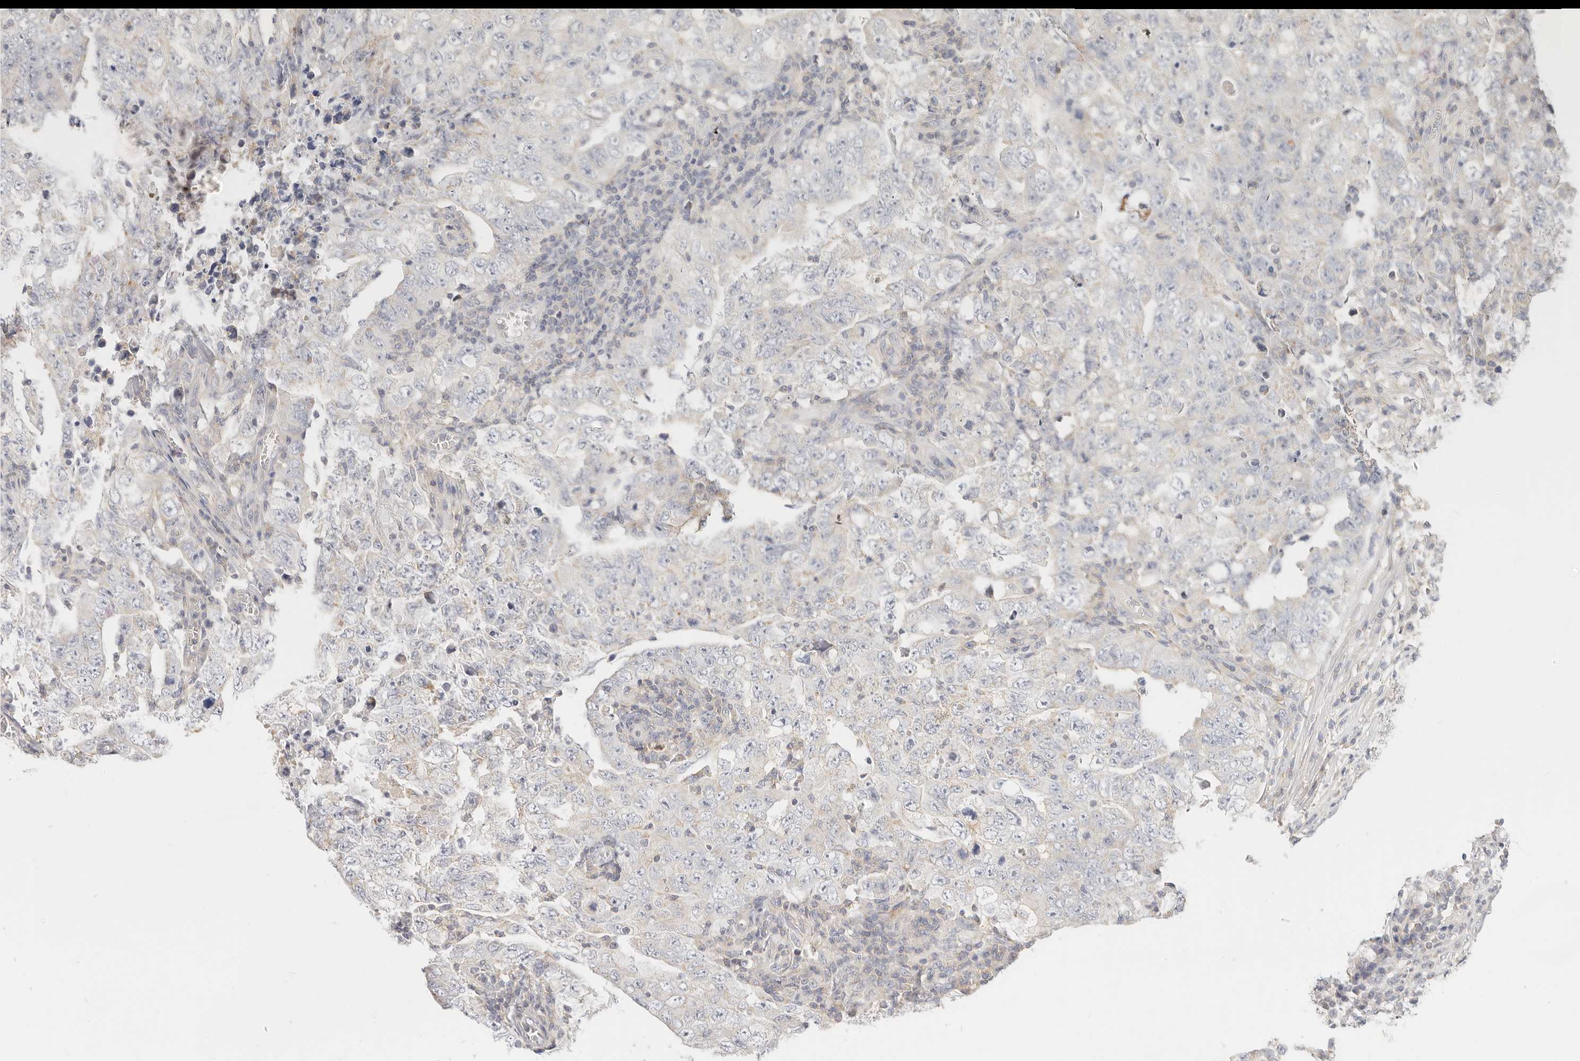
{"staining": {"intensity": "negative", "quantity": "none", "location": "none"}, "tissue": "testis cancer", "cell_type": "Tumor cells", "image_type": "cancer", "snomed": [{"axis": "morphology", "description": "Carcinoma, Embryonal, NOS"}, {"axis": "topography", "description": "Testis"}], "caption": "Tumor cells show no significant expression in testis cancer.", "gene": "LTB4R2", "patient": {"sex": "male", "age": 26}}